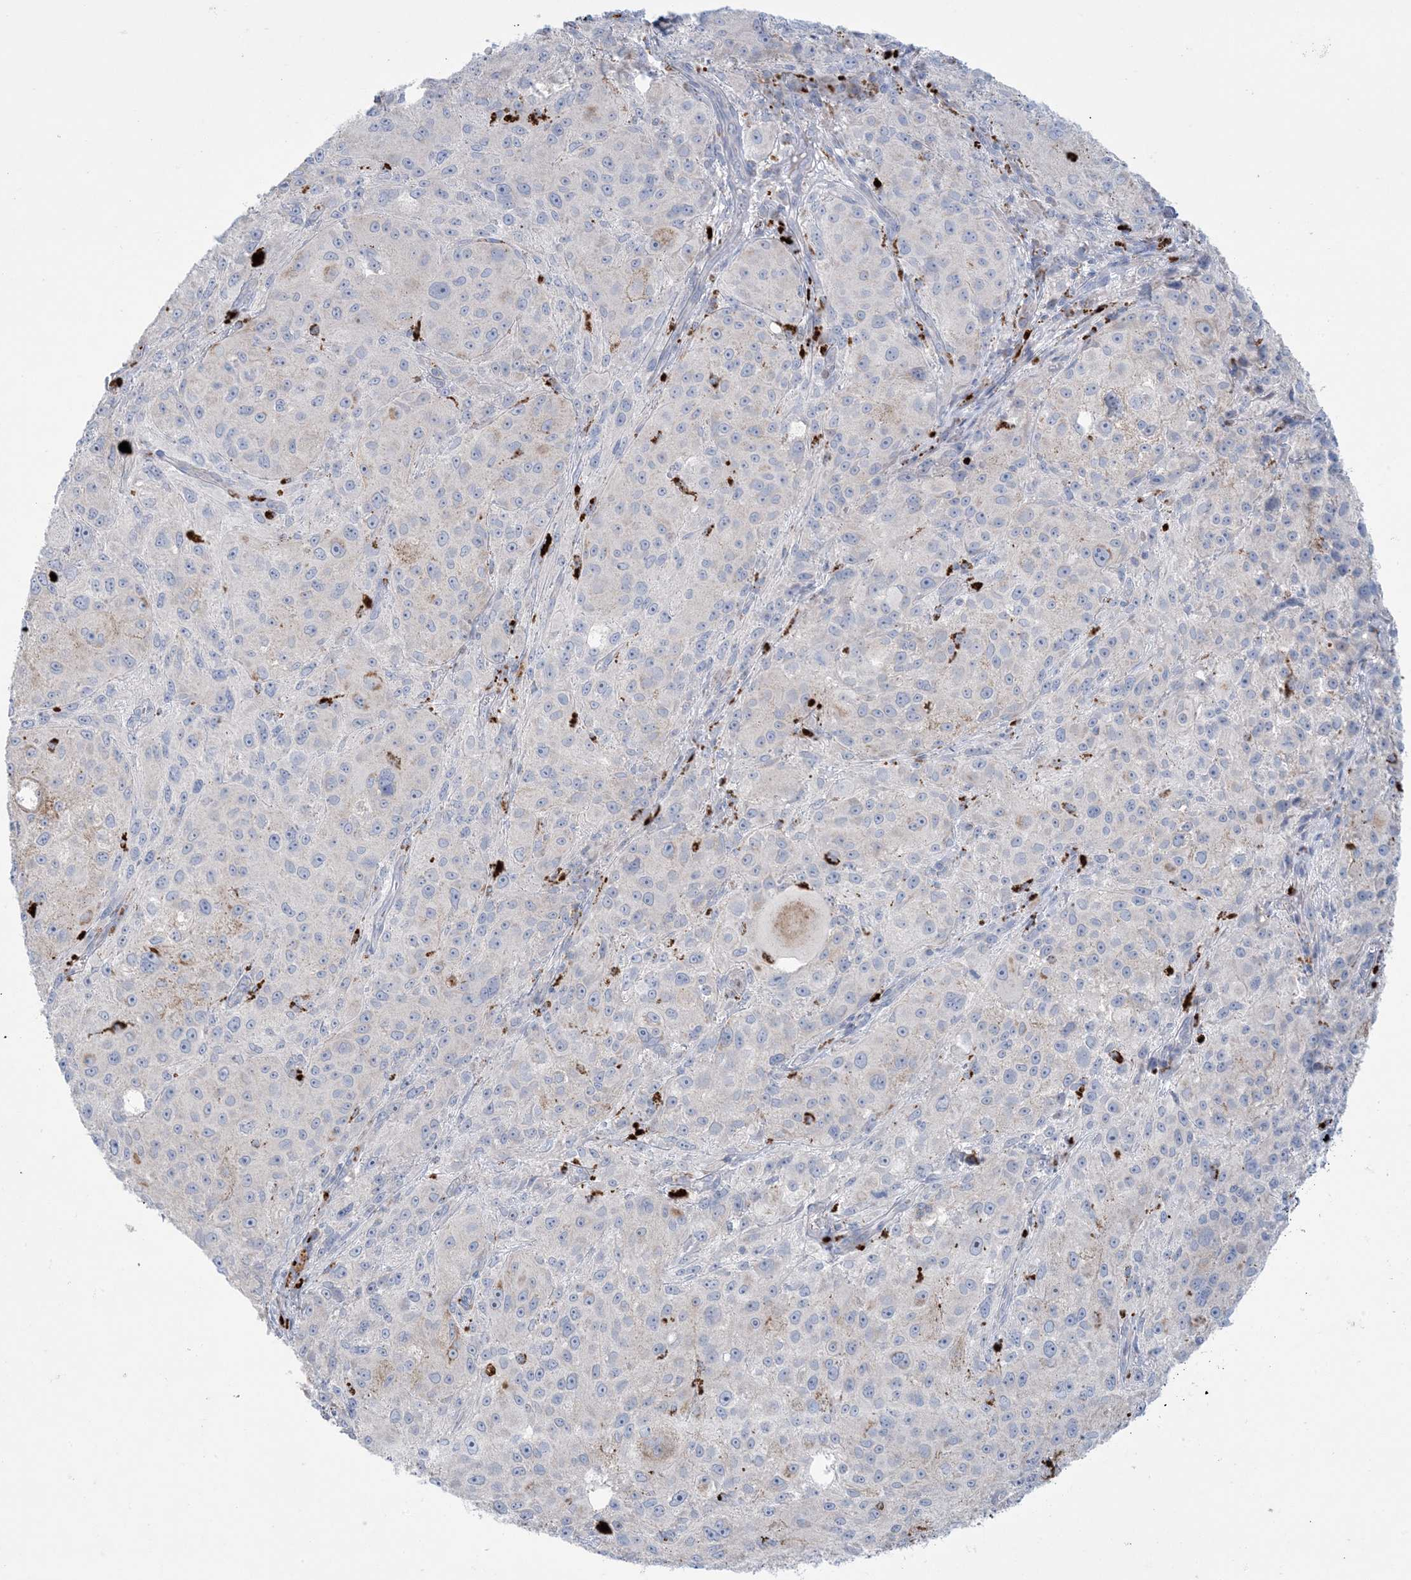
{"staining": {"intensity": "negative", "quantity": "none", "location": "none"}, "tissue": "melanoma", "cell_type": "Tumor cells", "image_type": "cancer", "snomed": [{"axis": "morphology", "description": "Necrosis, NOS"}, {"axis": "morphology", "description": "Malignant melanoma, NOS"}, {"axis": "topography", "description": "Skin"}], "caption": "DAB (3,3'-diaminobenzidine) immunohistochemical staining of human melanoma reveals no significant staining in tumor cells.", "gene": "KCTD6", "patient": {"sex": "female", "age": 87}}